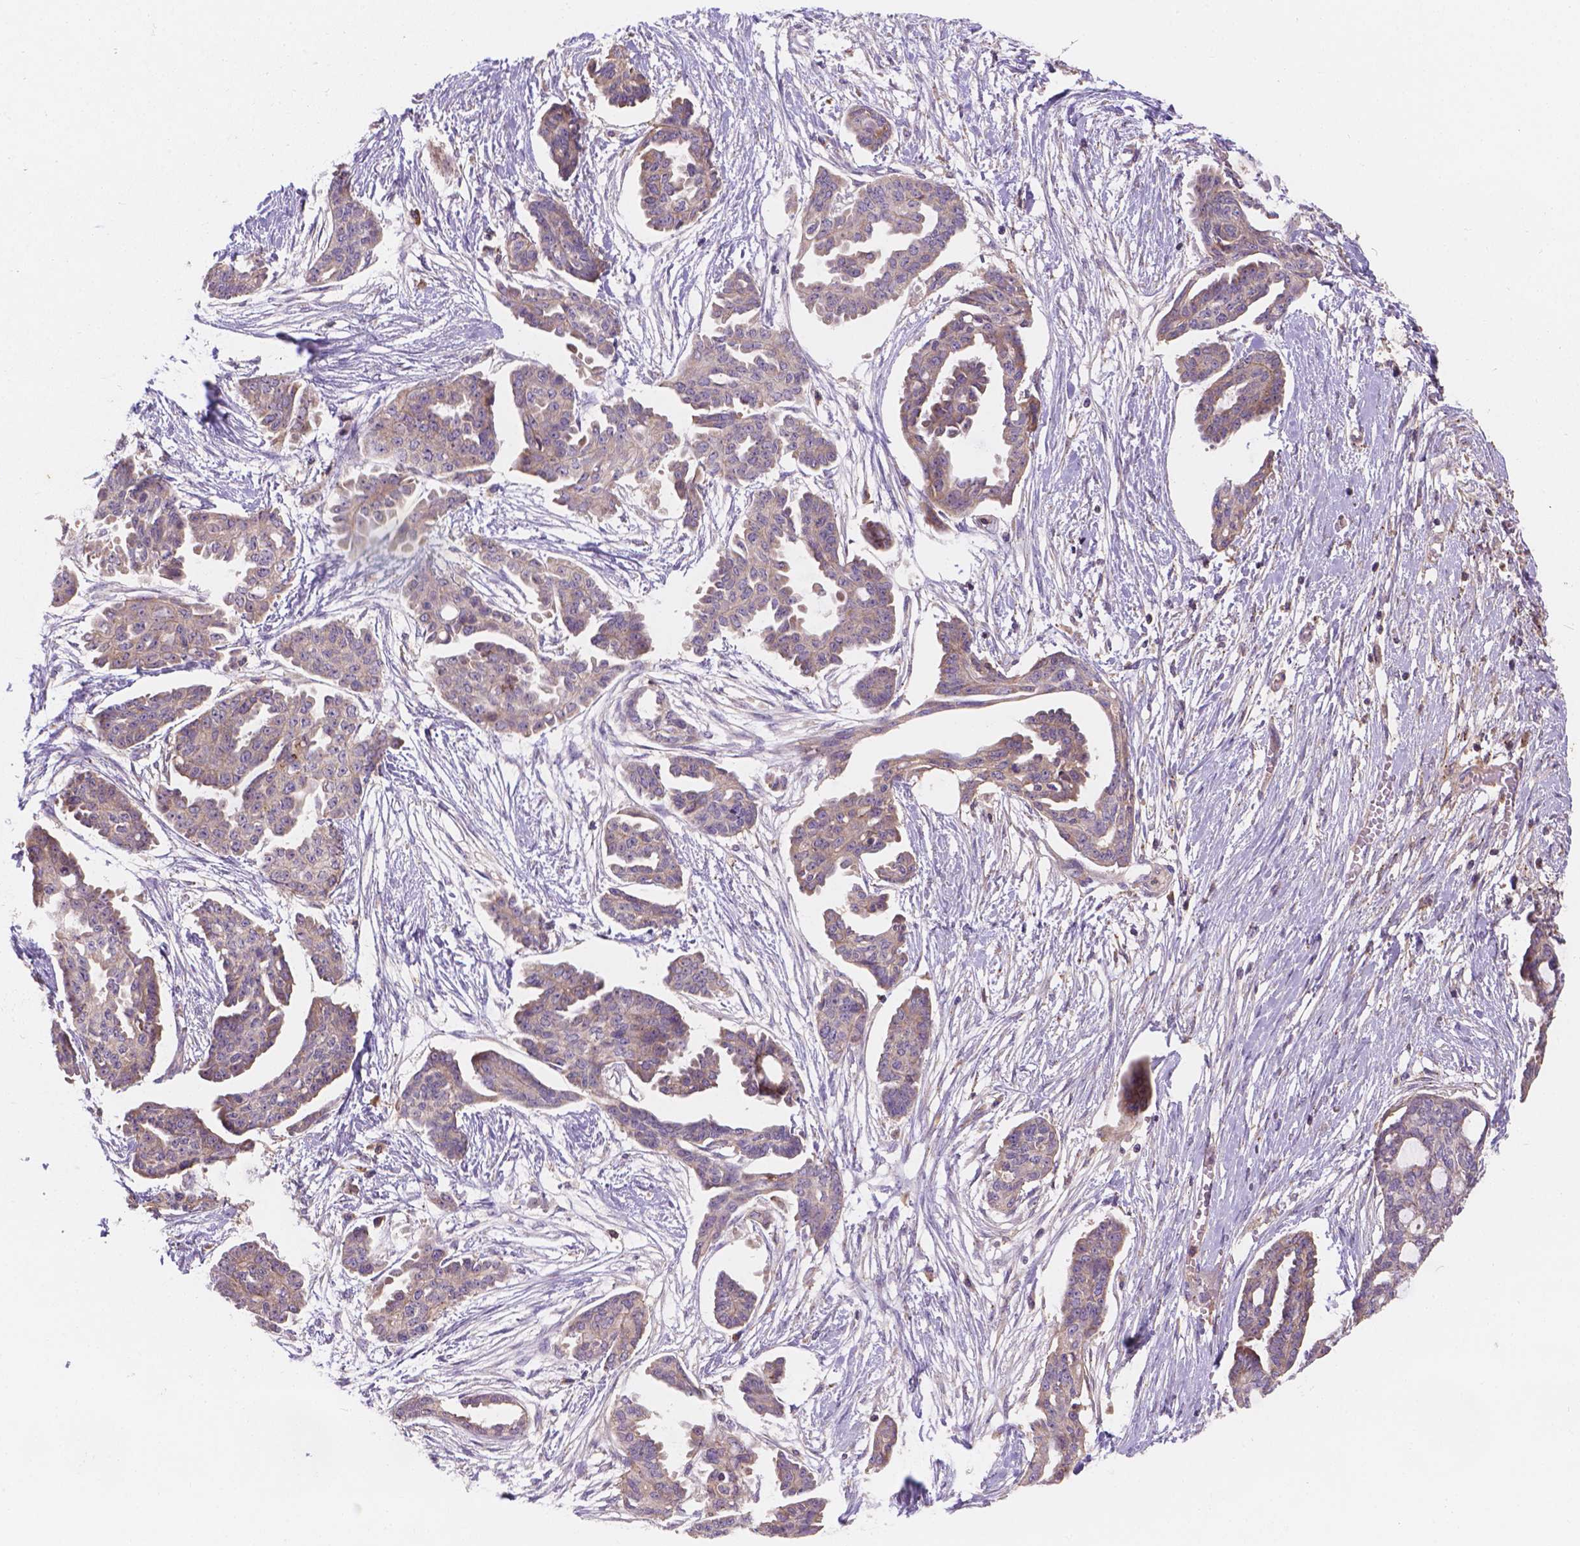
{"staining": {"intensity": "moderate", "quantity": "25%-75%", "location": "cytoplasmic/membranous"}, "tissue": "ovarian cancer", "cell_type": "Tumor cells", "image_type": "cancer", "snomed": [{"axis": "morphology", "description": "Cystadenocarcinoma, serous, NOS"}, {"axis": "topography", "description": "Ovary"}], "caption": "Serous cystadenocarcinoma (ovarian) tissue demonstrates moderate cytoplasmic/membranous positivity in approximately 25%-75% of tumor cells, visualized by immunohistochemistry.", "gene": "CDK10", "patient": {"sex": "female", "age": 71}}